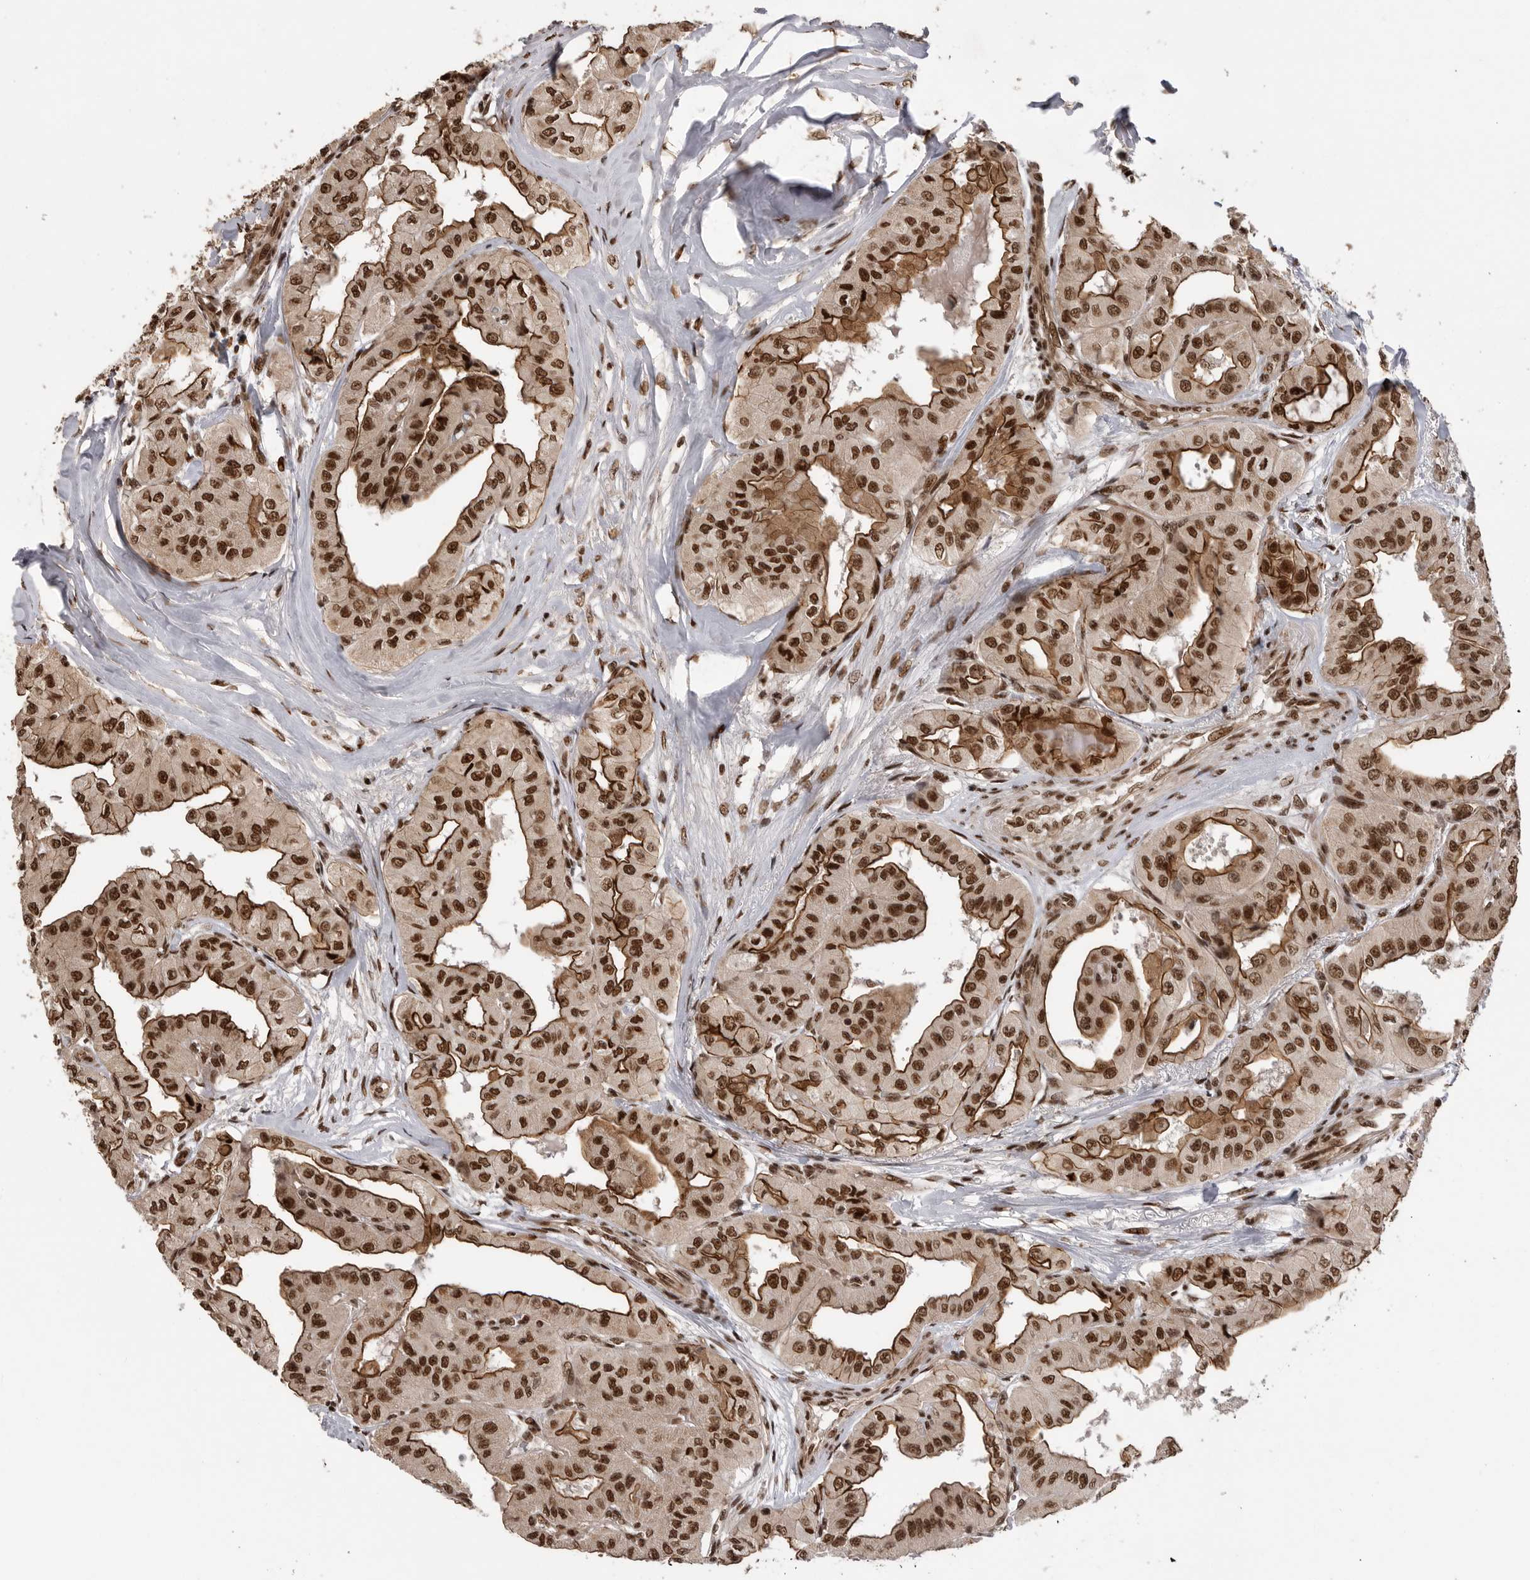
{"staining": {"intensity": "strong", "quantity": ">75%", "location": "cytoplasmic/membranous,nuclear"}, "tissue": "thyroid cancer", "cell_type": "Tumor cells", "image_type": "cancer", "snomed": [{"axis": "morphology", "description": "Papillary adenocarcinoma, NOS"}, {"axis": "topography", "description": "Thyroid gland"}], "caption": "Papillary adenocarcinoma (thyroid) stained with immunohistochemistry reveals strong cytoplasmic/membranous and nuclear expression in approximately >75% of tumor cells. The protein is shown in brown color, while the nuclei are stained blue.", "gene": "PPP1R8", "patient": {"sex": "female", "age": 59}}